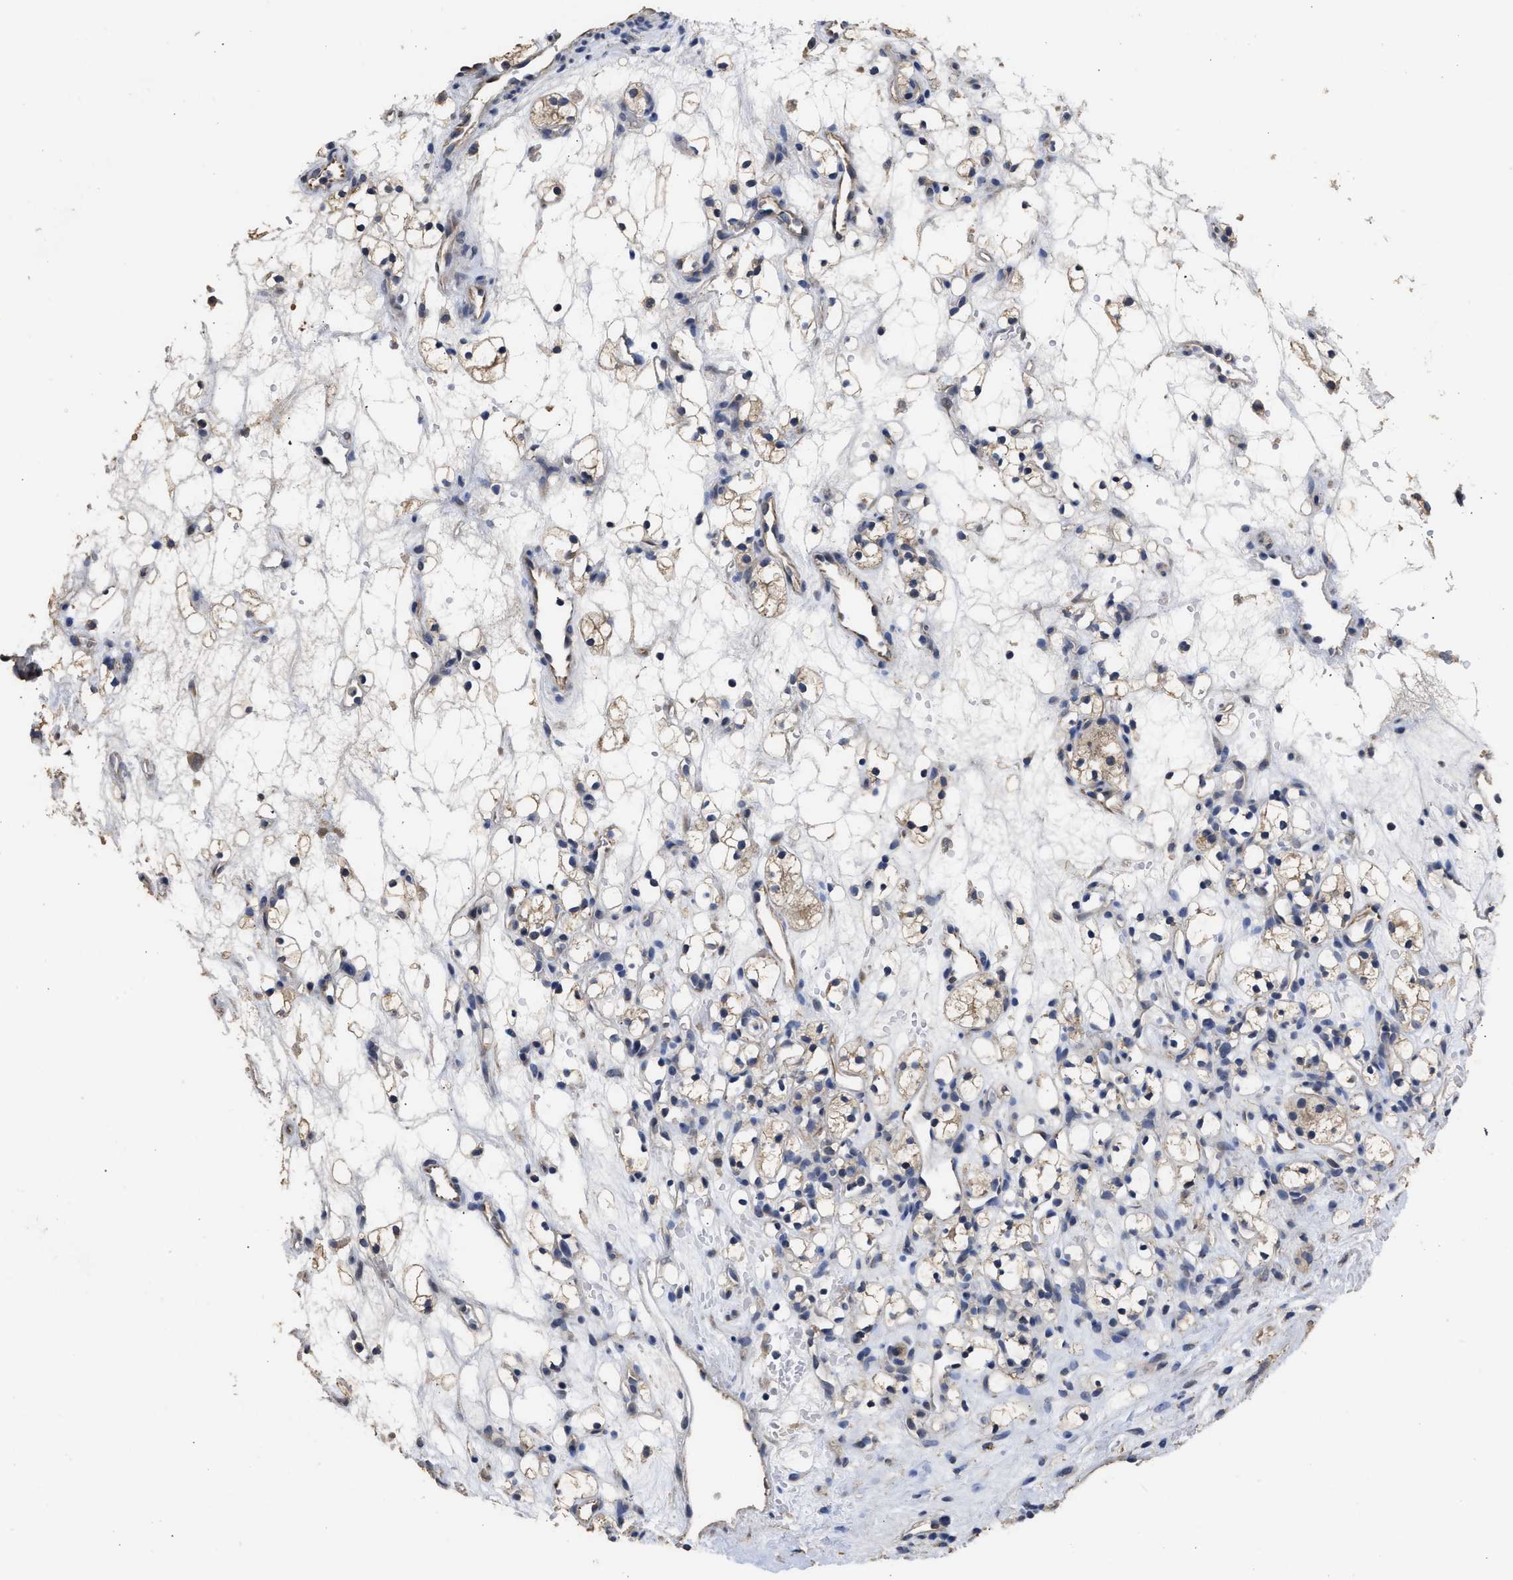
{"staining": {"intensity": "weak", "quantity": ">75%", "location": "cytoplasmic/membranous"}, "tissue": "renal cancer", "cell_type": "Tumor cells", "image_type": "cancer", "snomed": [{"axis": "morphology", "description": "Adenocarcinoma, NOS"}, {"axis": "topography", "description": "Kidney"}], "caption": "DAB immunohistochemical staining of human renal cancer (adenocarcinoma) exhibits weak cytoplasmic/membranous protein positivity in about >75% of tumor cells. The staining is performed using DAB (3,3'-diaminobenzidine) brown chromogen to label protein expression. The nuclei are counter-stained blue using hematoxylin.", "gene": "SPINT2", "patient": {"sex": "female", "age": 60}}